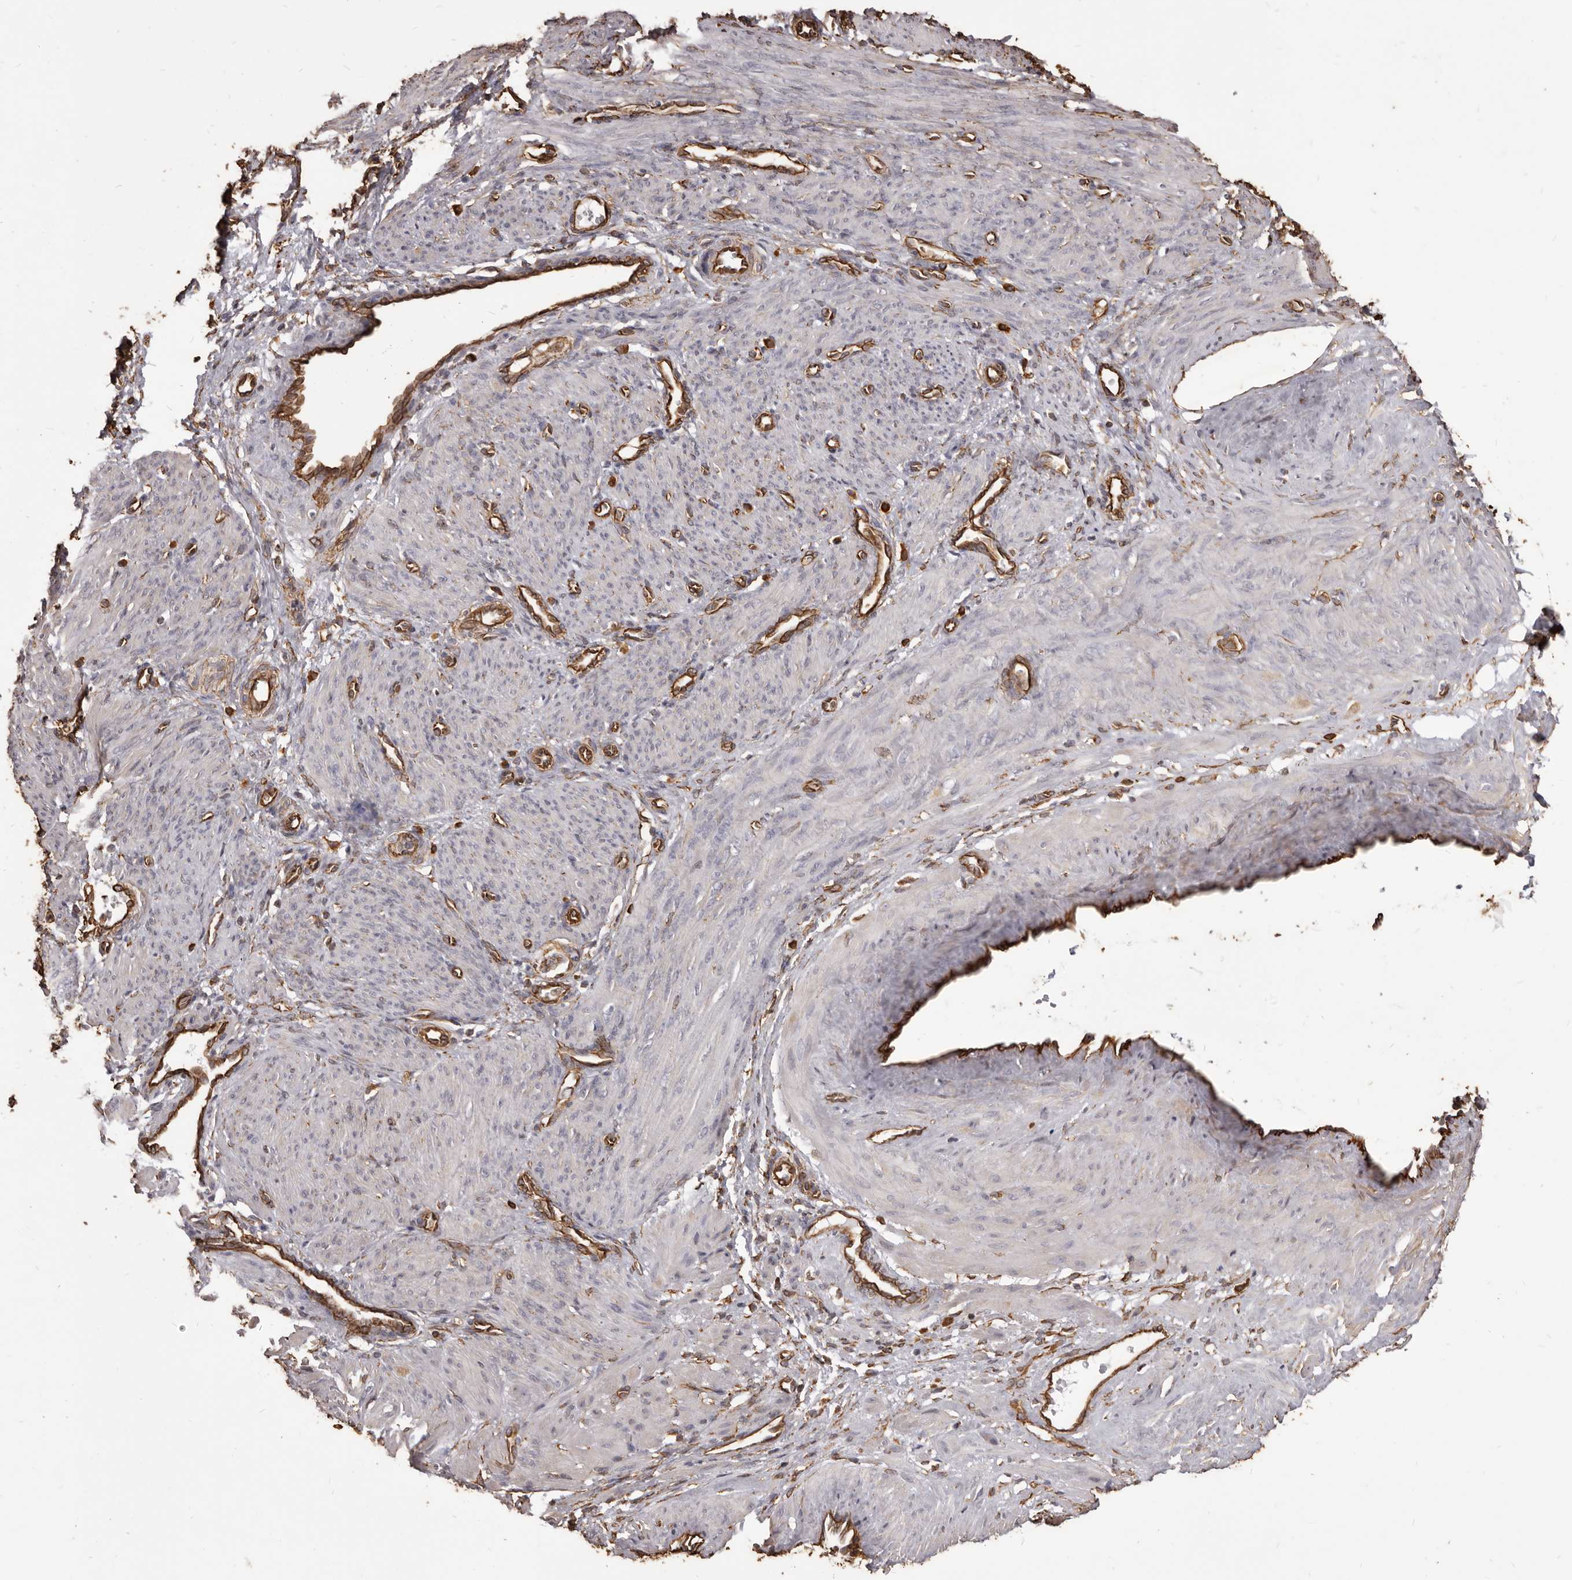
{"staining": {"intensity": "negative", "quantity": "none", "location": "none"}, "tissue": "smooth muscle", "cell_type": "Smooth muscle cells", "image_type": "normal", "snomed": [{"axis": "morphology", "description": "Normal tissue, NOS"}, {"axis": "topography", "description": "Endometrium"}], "caption": "The immunohistochemistry (IHC) histopathology image has no significant expression in smooth muscle cells of smooth muscle. (Brightfield microscopy of DAB immunohistochemistry (IHC) at high magnification).", "gene": "MTURN", "patient": {"sex": "female", "age": 33}}